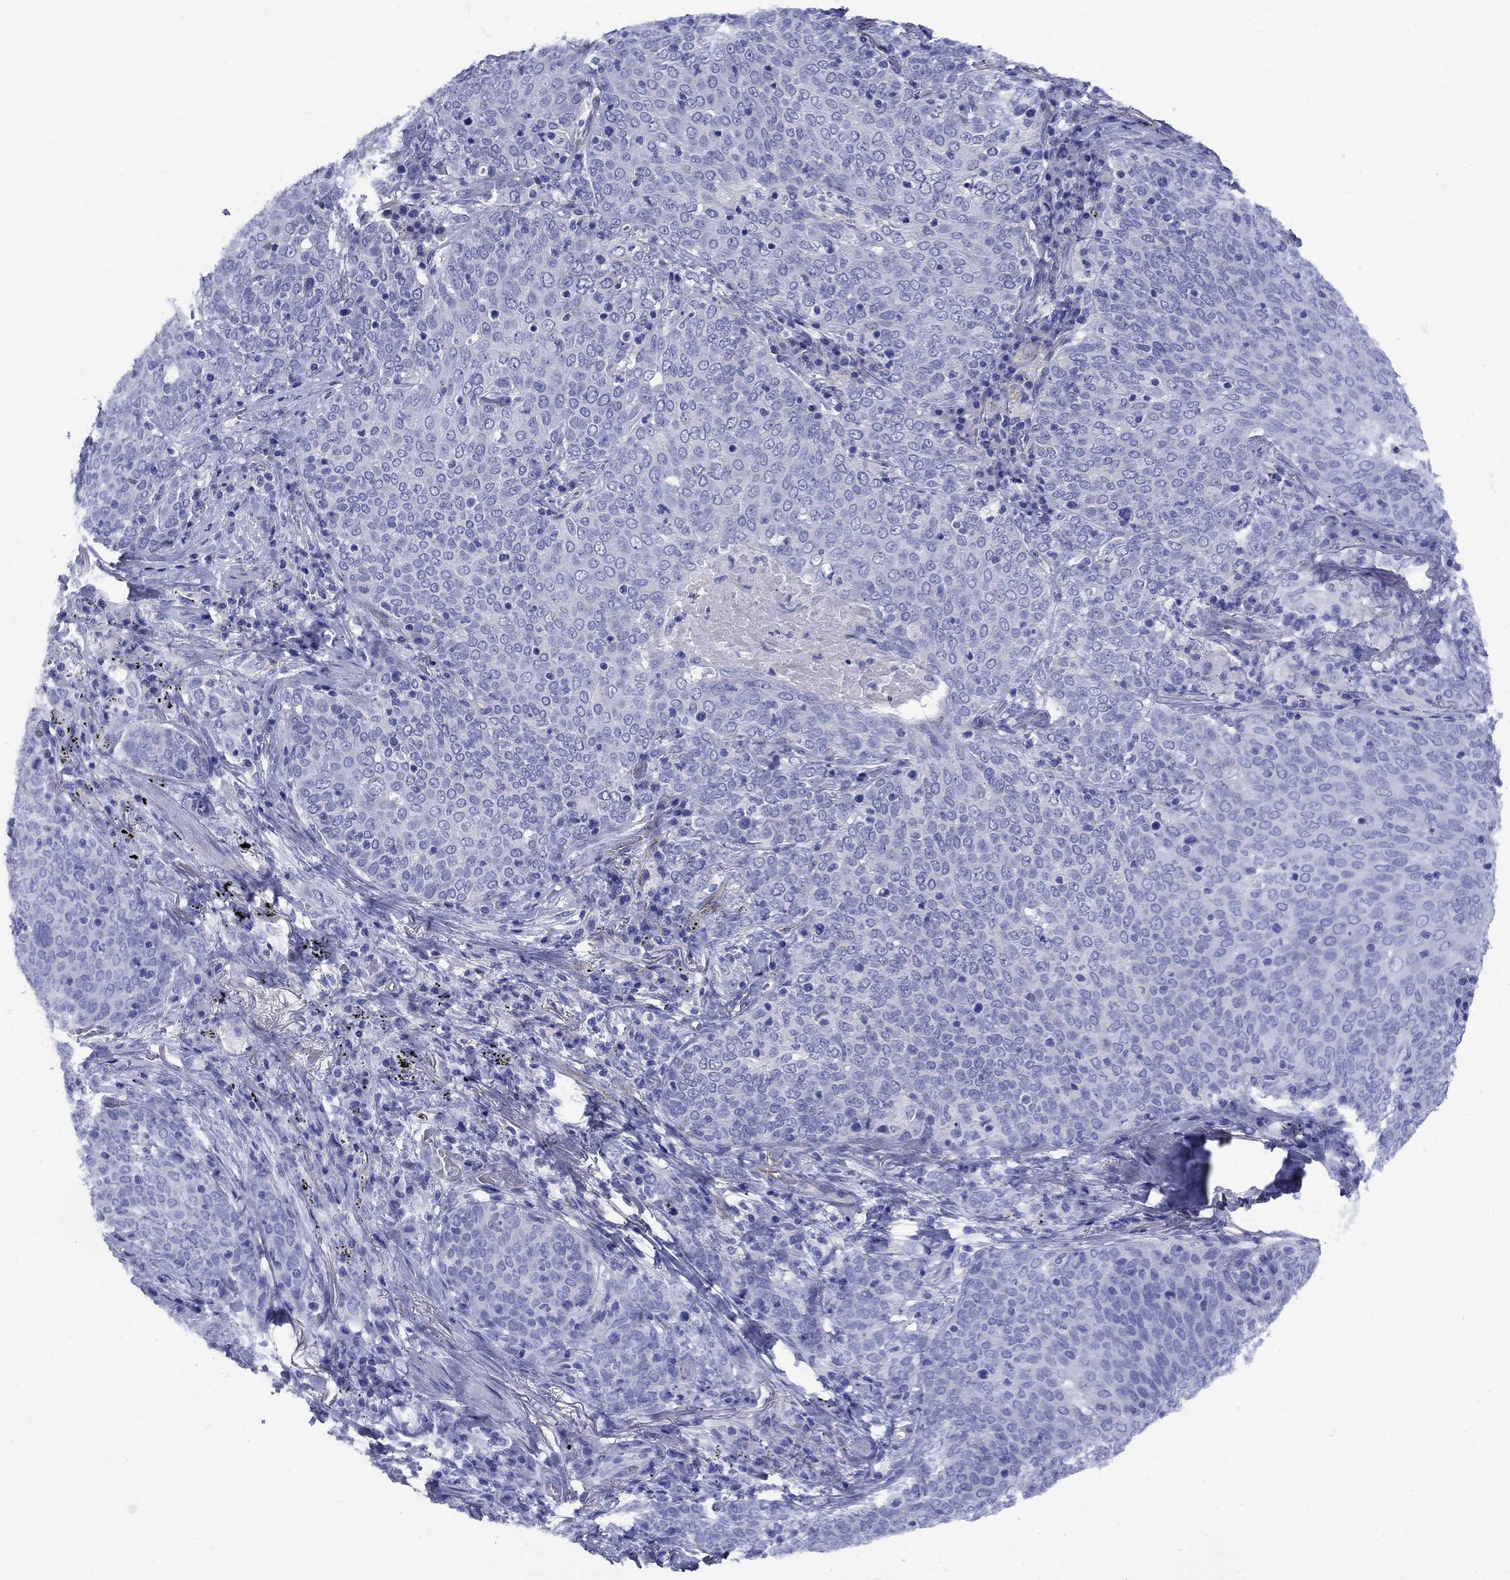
{"staining": {"intensity": "negative", "quantity": "none", "location": "none"}, "tissue": "lung cancer", "cell_type": "Tumor cells", "image_type": "cancer", "snomed": [{"axis": "morphology", "description": "Squamous cell carcinoma, NOS"}, {"axis": "topography", "description": "Lung"}], "caption": "Tumor cells are negative for protein expression in human lung cancer (squamous cell carcinoma). (Stains: DAB immunohistochemistry with hematoxylin counter stain, Microscopy: brightfield microscopy at high magnification).", "gene": "SMCP", "patient": {"sex": "male", "age": 82}}